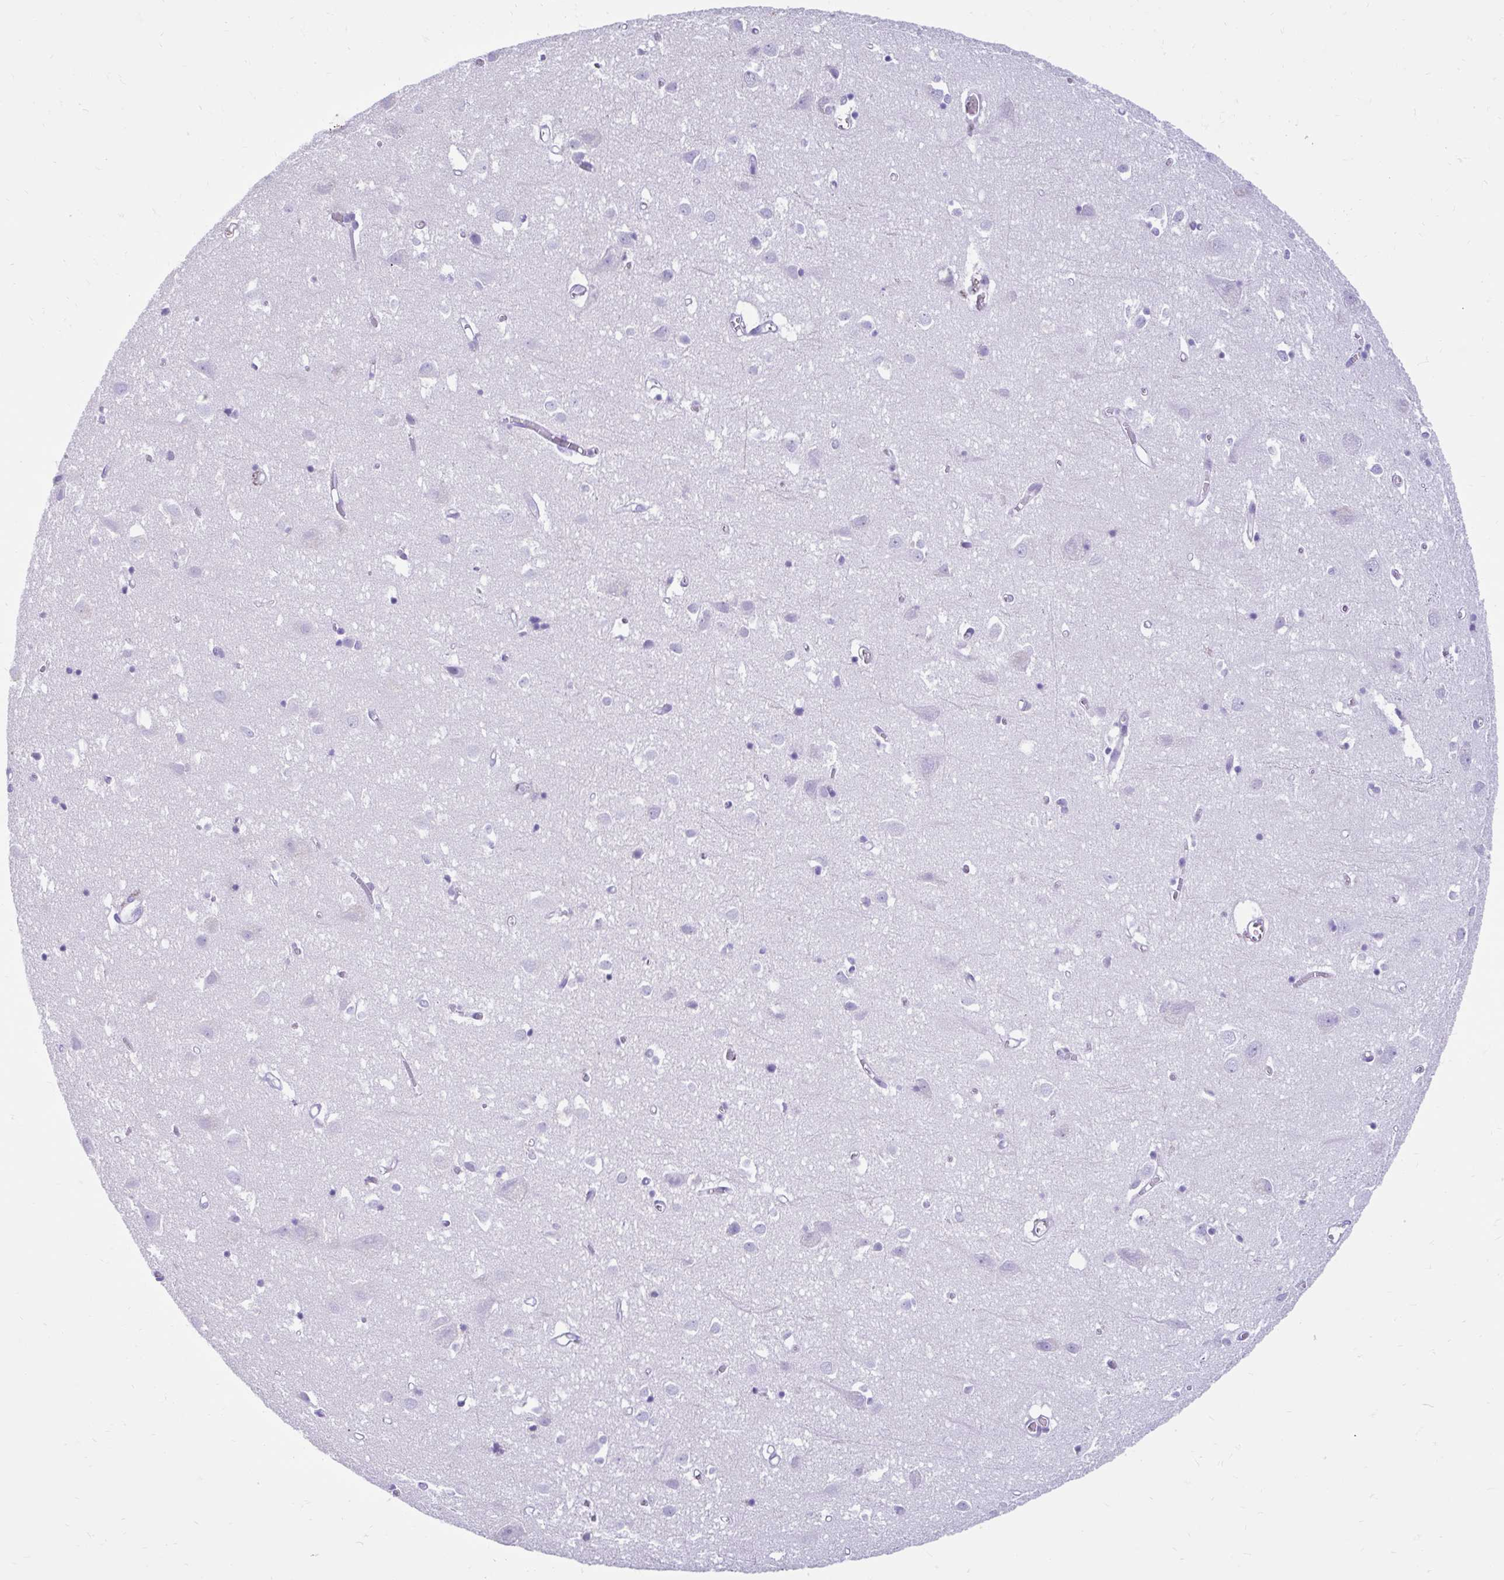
{"staining": {"intensity": "negative", "quantity": "none", "location": "none"}, "tissue": "cerebral cortex", "cell_type": "Endothelial cells", "image_type": "normal", "snomed": [{"axis": "morphology", "description": "Normal tissue, NOS"}, {"axis": "topography", "description": "Cerebral cortex"}], "caption": "DAB (3,3'-diaminobenzidine) immunohistochemical staining of unremarkable human cerebral cortex shows no significant staining in endothelial cells.", "gene": "NHLH2", "patient": {"sex": "male", "age": 70}}